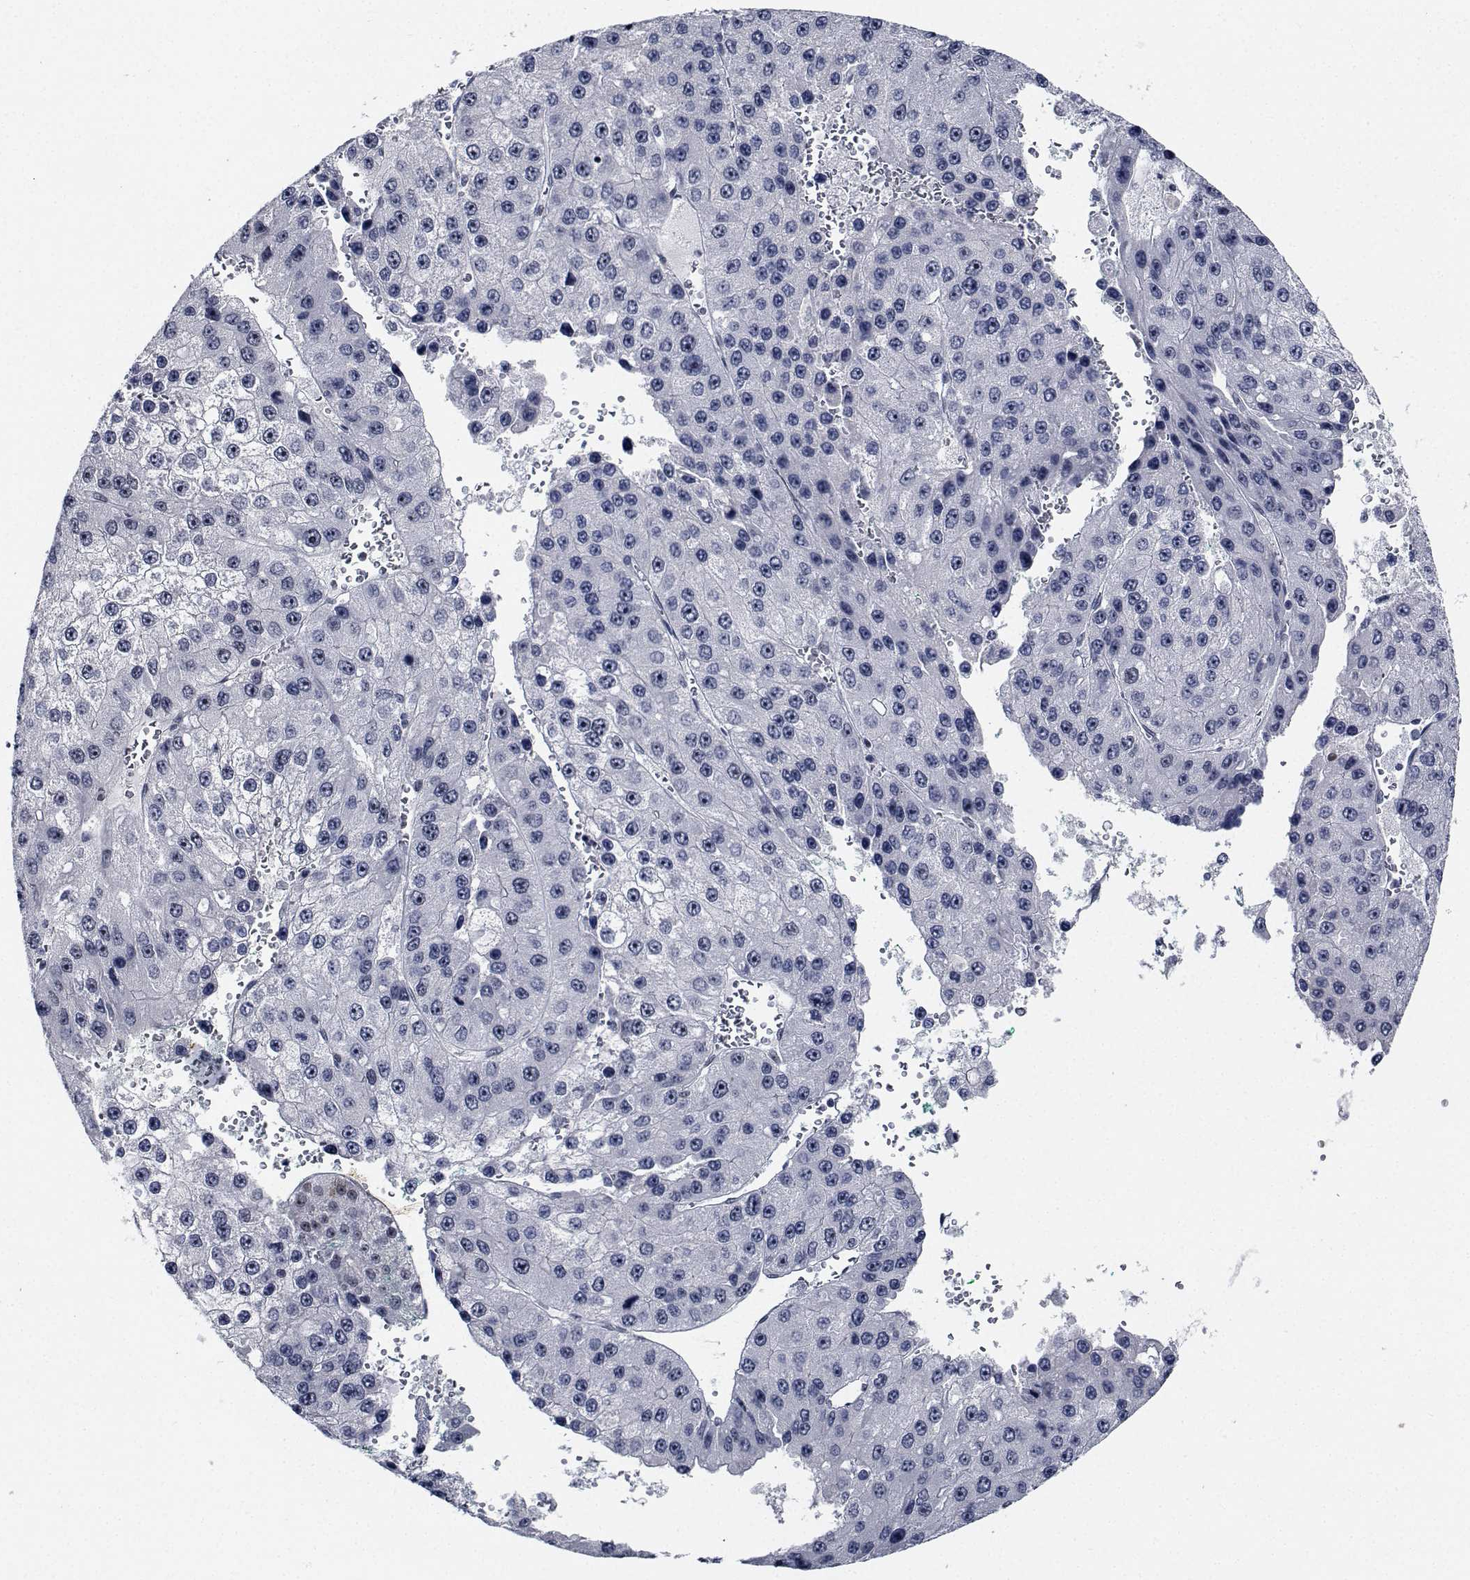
{"staining": {"intensity": "negative", "quantity": "none", "location": "none"}, "tissue": "liver cancer", "cell_type": "Tumor cells", "image_type": "cancer", "snomed": [{"axis": "morphology", "description": "Carcinoma, Hepatocellular, NOS"}, {"axis": "topography", "description": "Liver"}], "caption": "The image reveals no staining of tumor cells in liver hepatocellular carcinoma.", "gene": "NVL", "patient": {"sex": "female", "age": 73}}